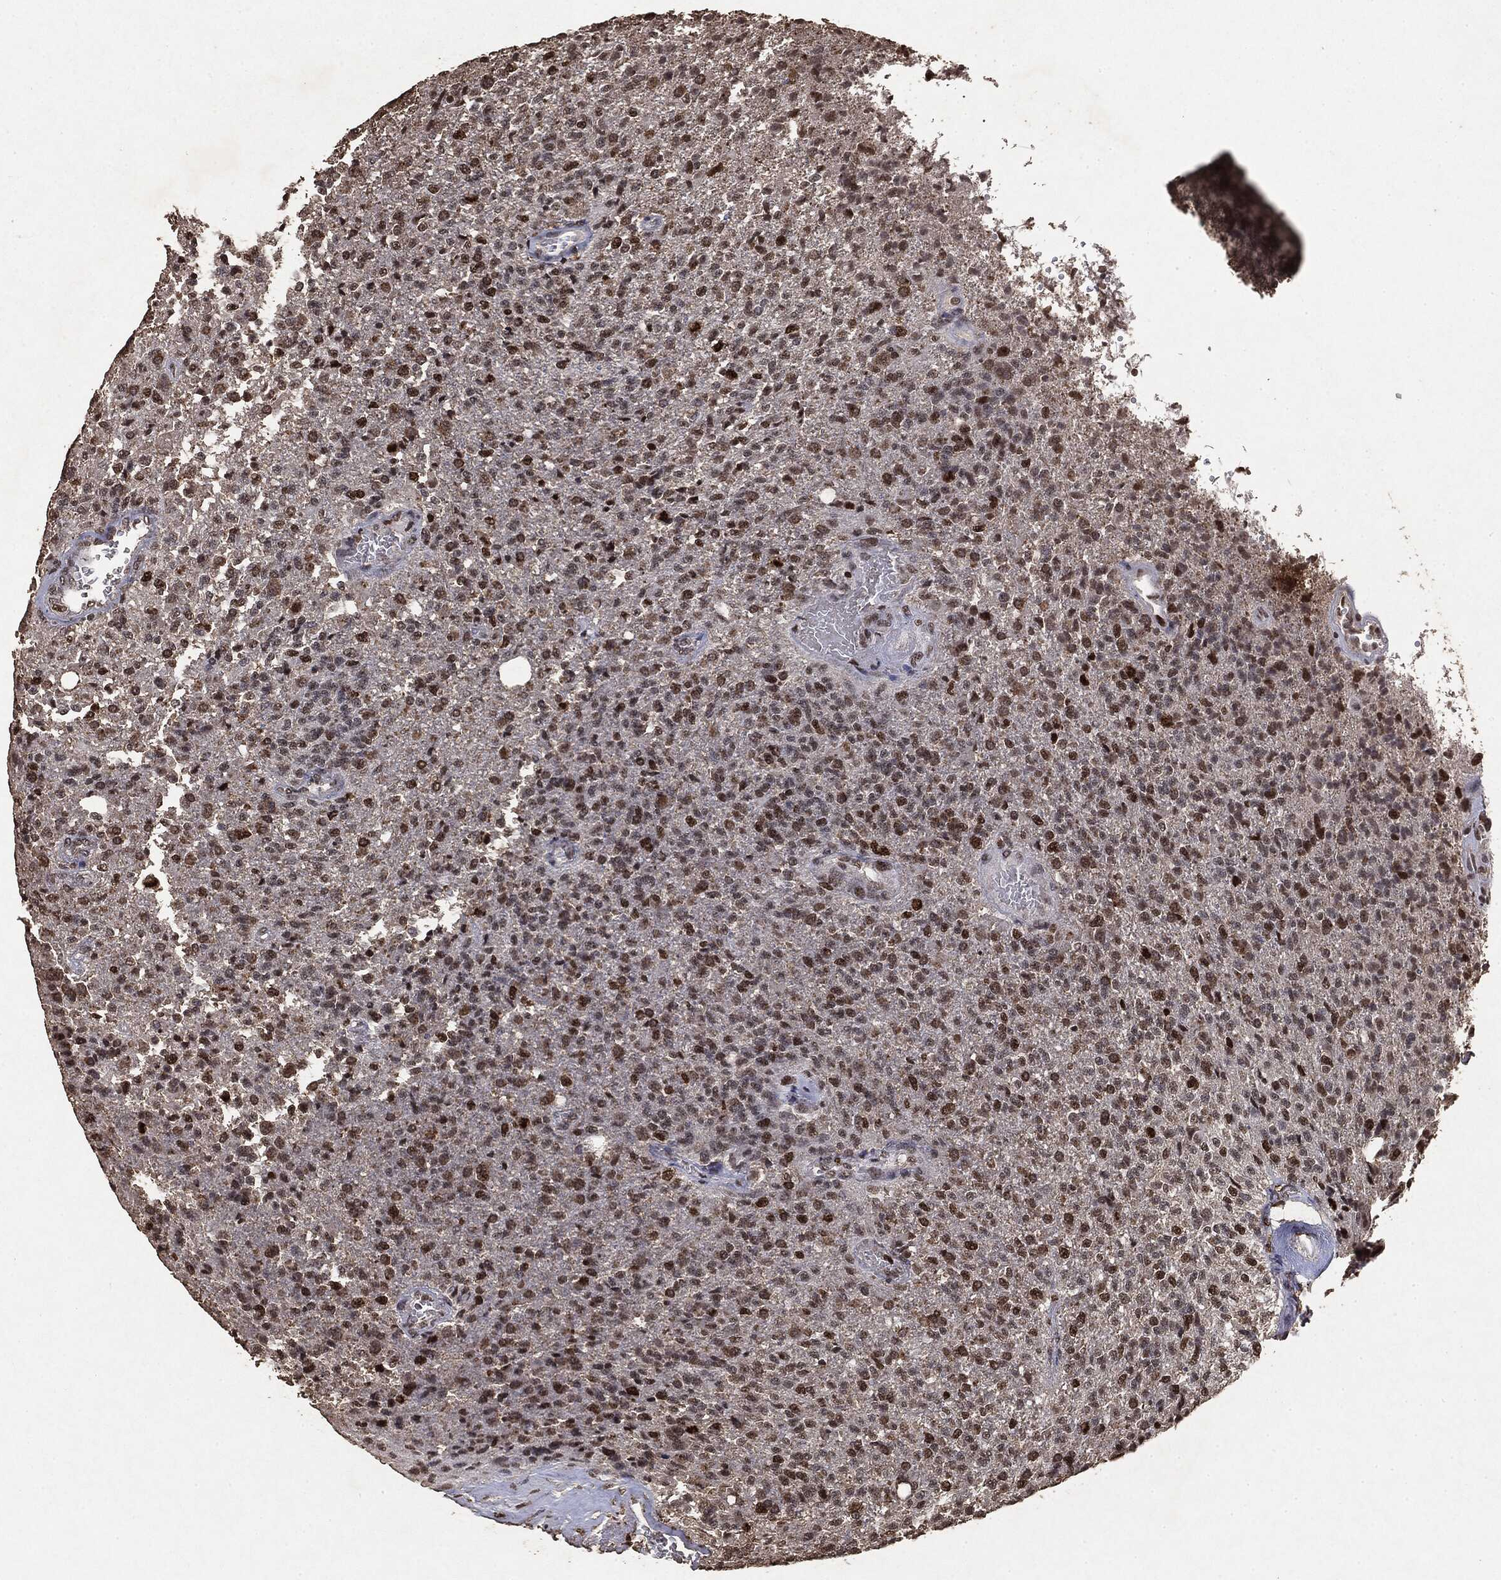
{"staining": {"intensity": "moderate", "quantity": "25%-75%", "location": "nuclear"}, "tissue": "glioma", "cell_type": "Tumor cells", "image_type": "cancer", "snomed": [{"axis": "morphology", "description": "Glioma, malignant, High grade"}, {"axis": "topography", "description": "Brain"}], "caption": "Glioma stained with DAB (3,3'-diaminobenzidine) IHC shows medium levels of moderate nuclear positivity in approximately 25%-75% of tumor cells.", "gene": "RAD18", "patient": {"sex": "male", "age": 56}}